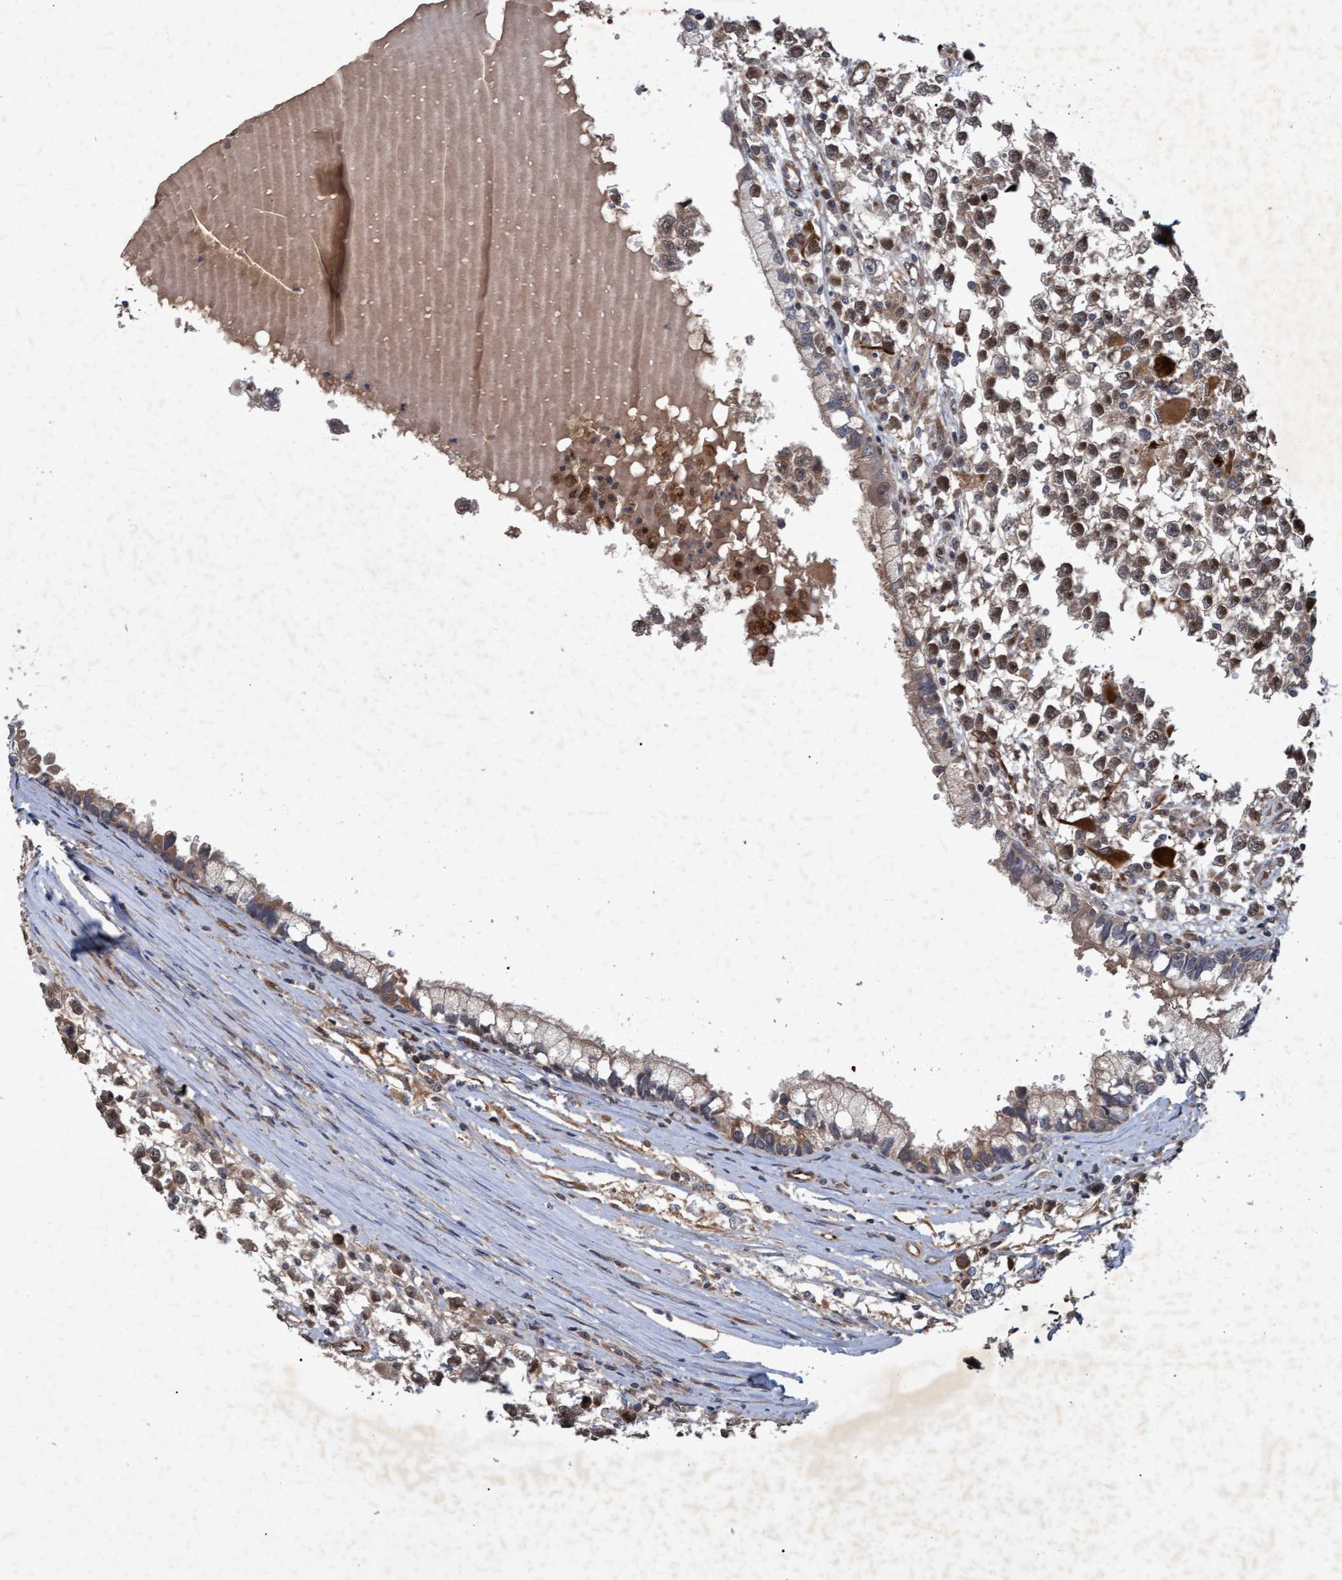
{"staining": {"intensity": "weak", "quantity": ">75%", "location": "cytoplasmic/membranous,nuclear"}, "tissue": "testis cancer", "cell_type": "Tumor cells", "image_type": "cancer", "snomed": [{"axis": "morphology", "description": "Seminoma, NOS"}, {"axis": "morphology", "description": "Carcinoma, Embryonal, NOS"}, {"axis": "topography", "description": "Testis"}], "caption": "A micrograph of human testis seminoma stained for a protein reveals weak cytoplasmic/membranous and nuclear brown staining in tumor cells.", "gene": "PSMB6", "patient": {"sex": "male", "age": 51}}